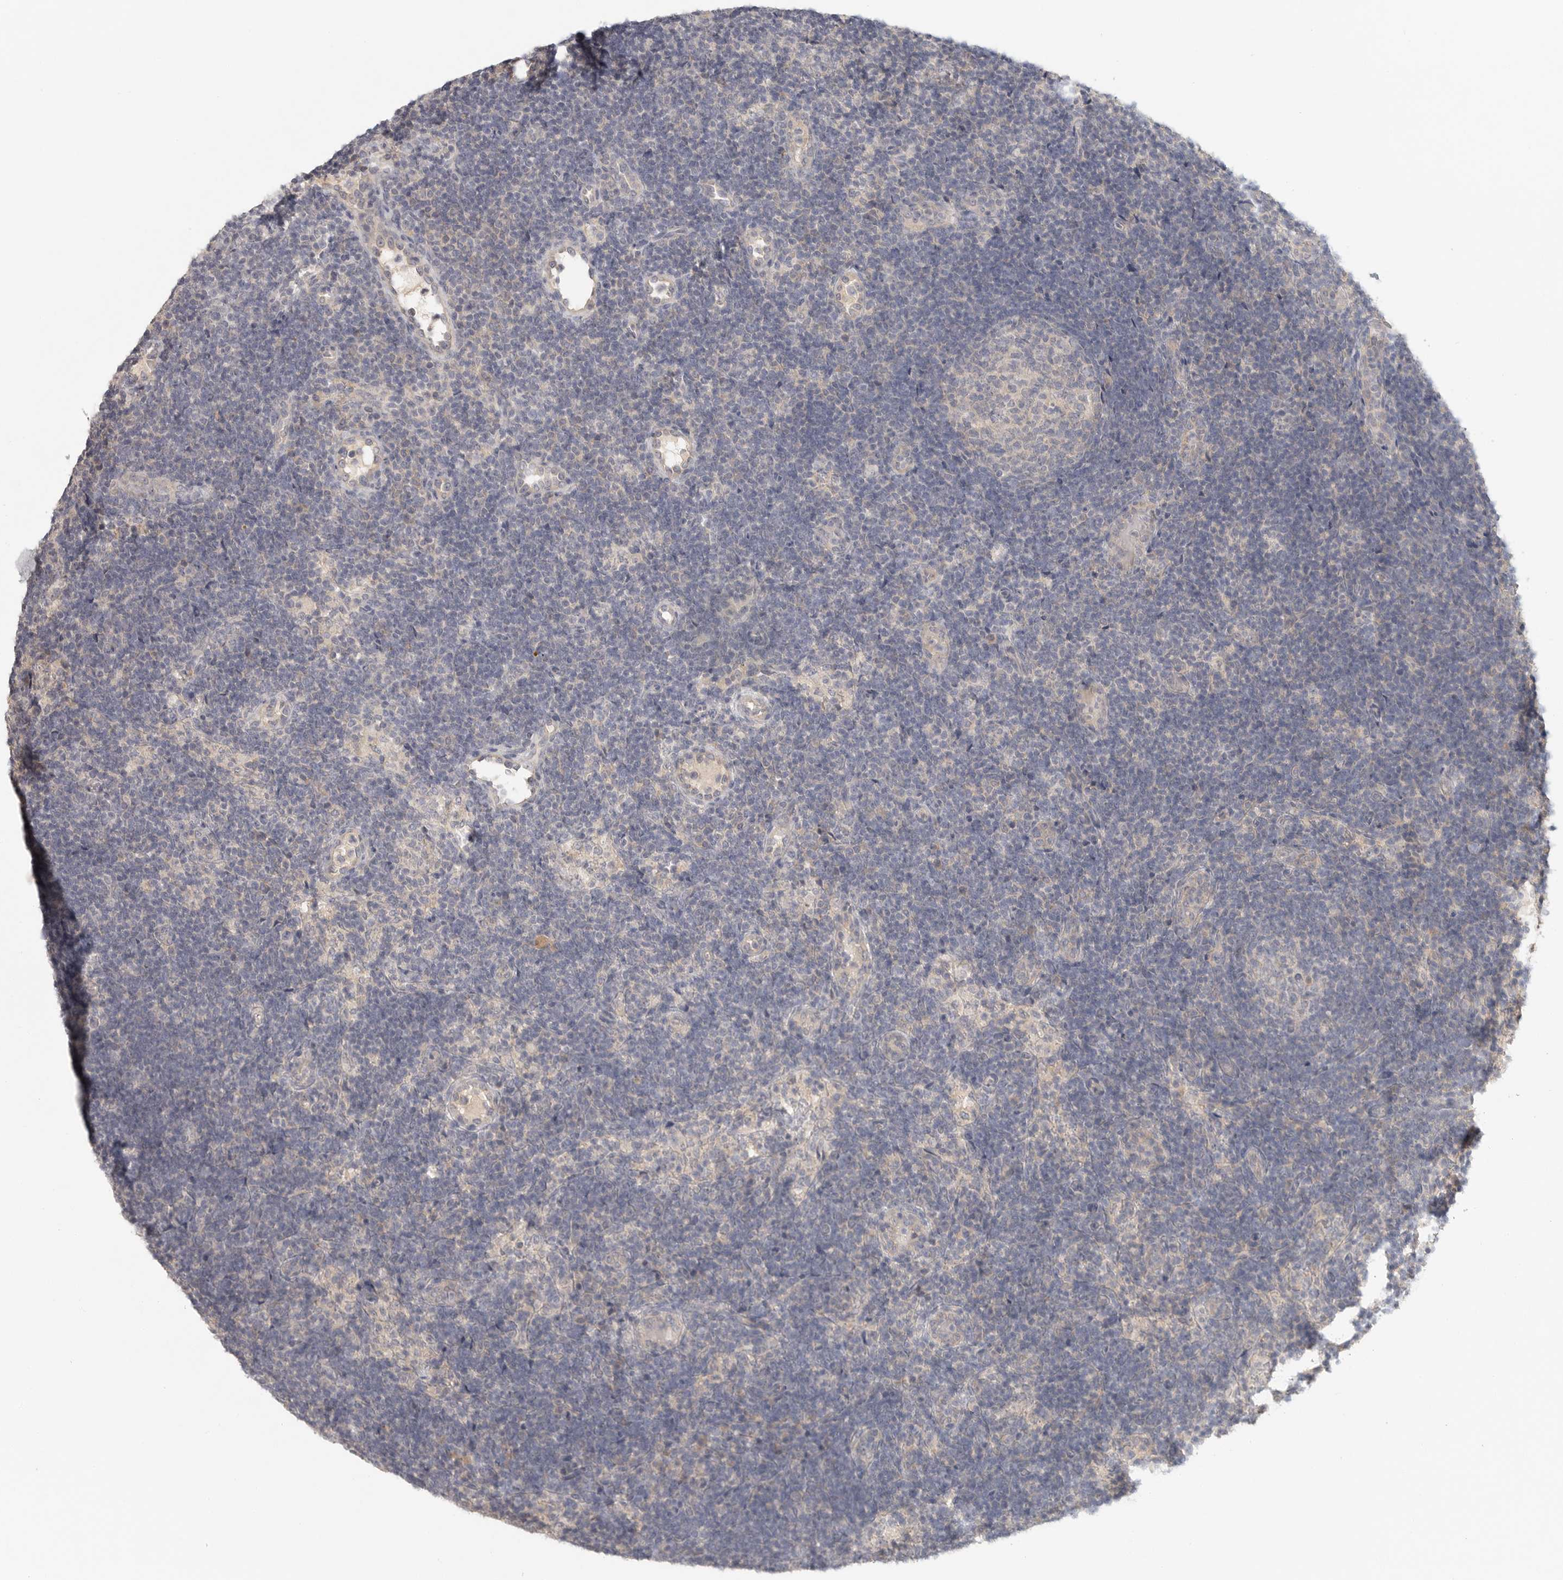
{"staining": {"intensity": "negative", "quantity": "none", "location": "none"}, "tissue": "lymph node", "cell_type": "Germinal center cells", "image_type": "normal", "snomed": [{"axis": "morphology", "description": "Normal tissue, NOS"}, {"axis": "topography", "description": "Lymph node"}], "caption": "Immunohistochemical staining of normal human lymph node shows no significant expression in germinal center cells. The staining is performed using DAB brown chromogen with nuclei counter-stained in using hematoxylin.", "gene": "HDAC6", "patient": {"sex": "female", "age": 22}}